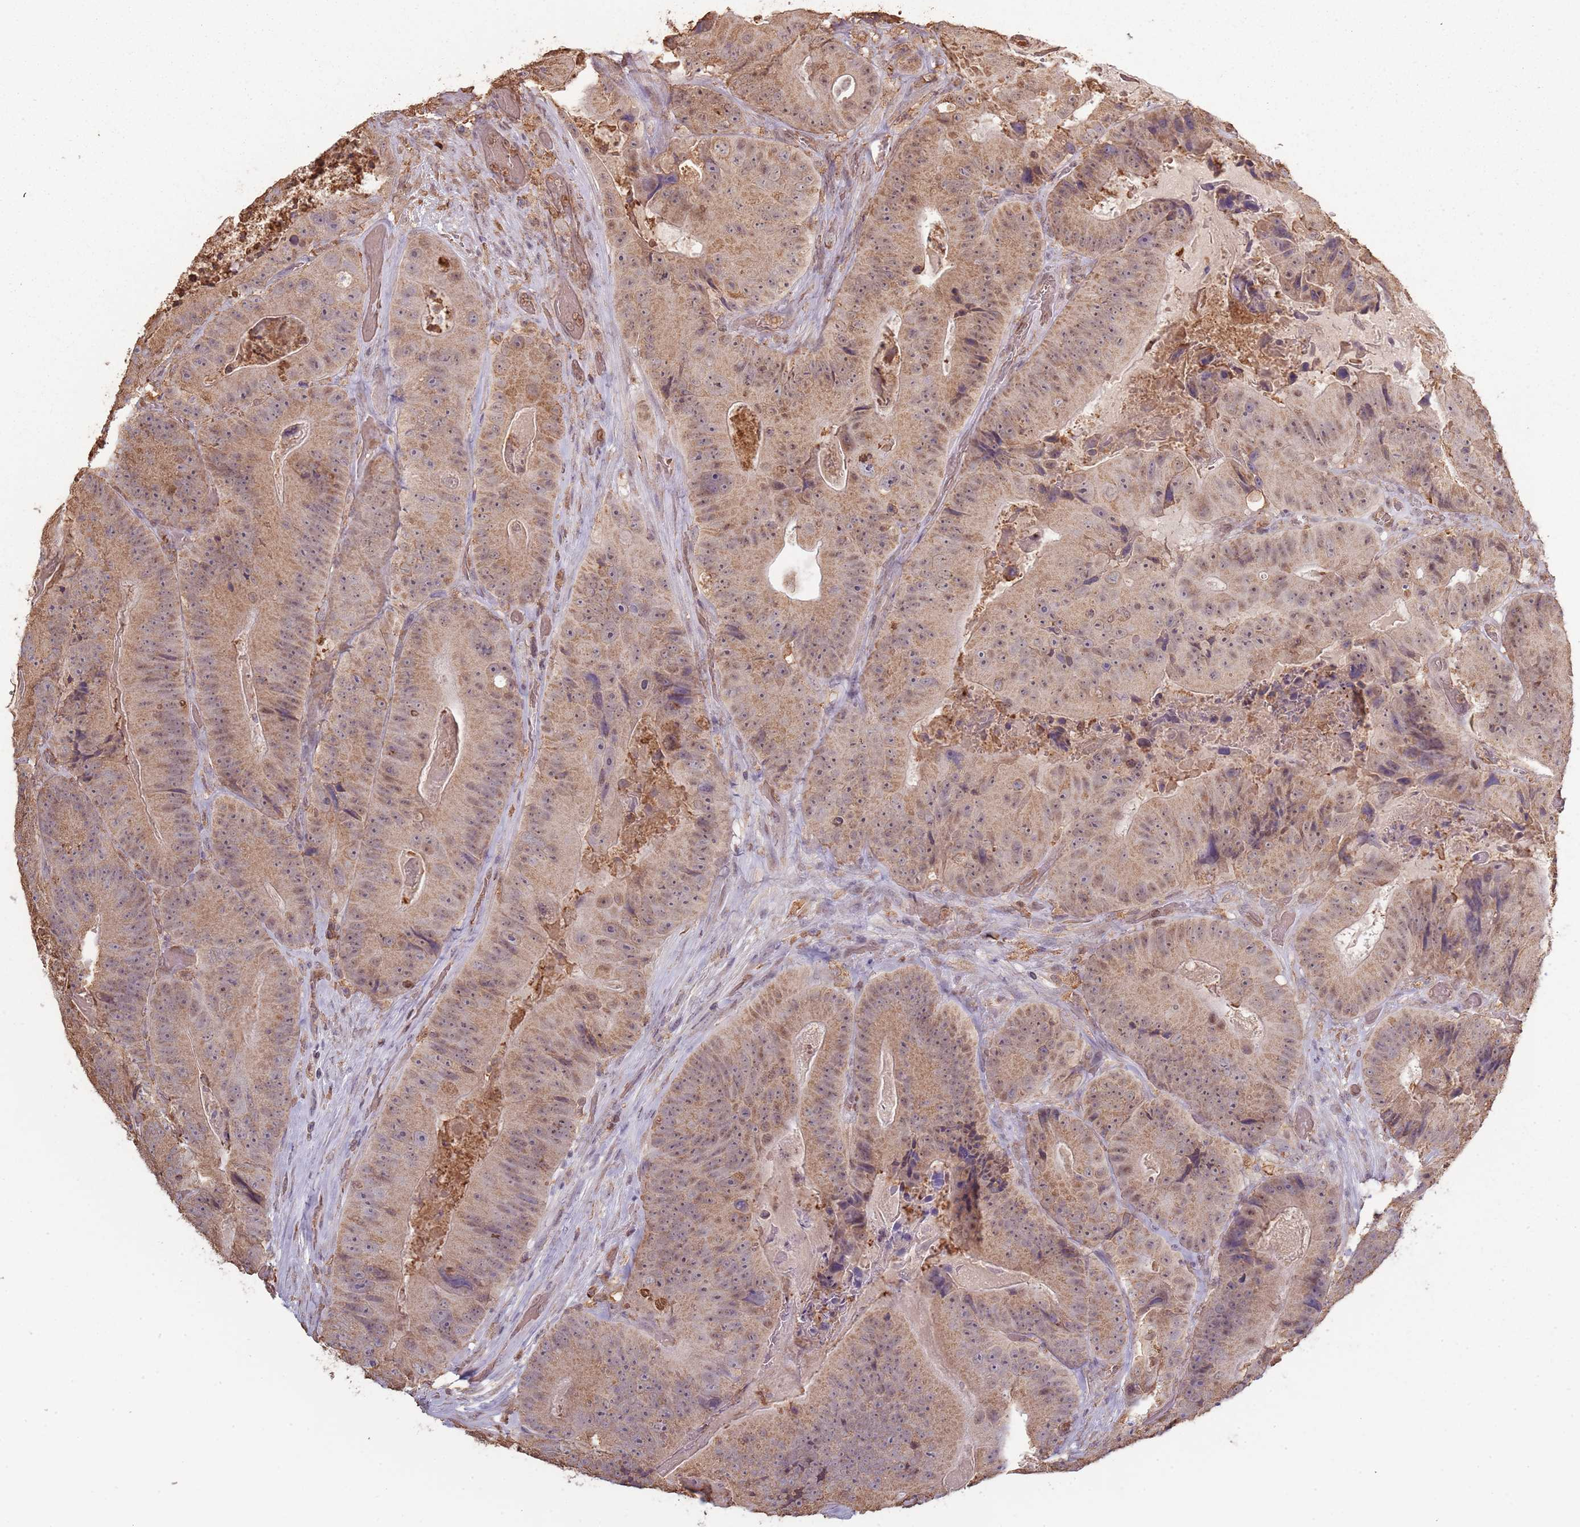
{"staining": {"intensity": "moderate", "quantity": ">75%", "location": "cytoplasmic/membranous,nuclear"}, "tissue": "colorectal cancer", "cell_type": "Tumor cells", "image_type": "cancer", "snomed": [{"axis": "morphology", "description": "Adenocarcinoma, NOS"}, {"axis": "topography", "description": "Colon"}], "caption": "Protein expression analysis of colorectal adenocarcinoma exhibits moderate cytoplasmic/membranous and nuclear expression in about >75% of tumor cells.", "gene": "ATOSB", "patient": {"sex": "female", "age": 86}}